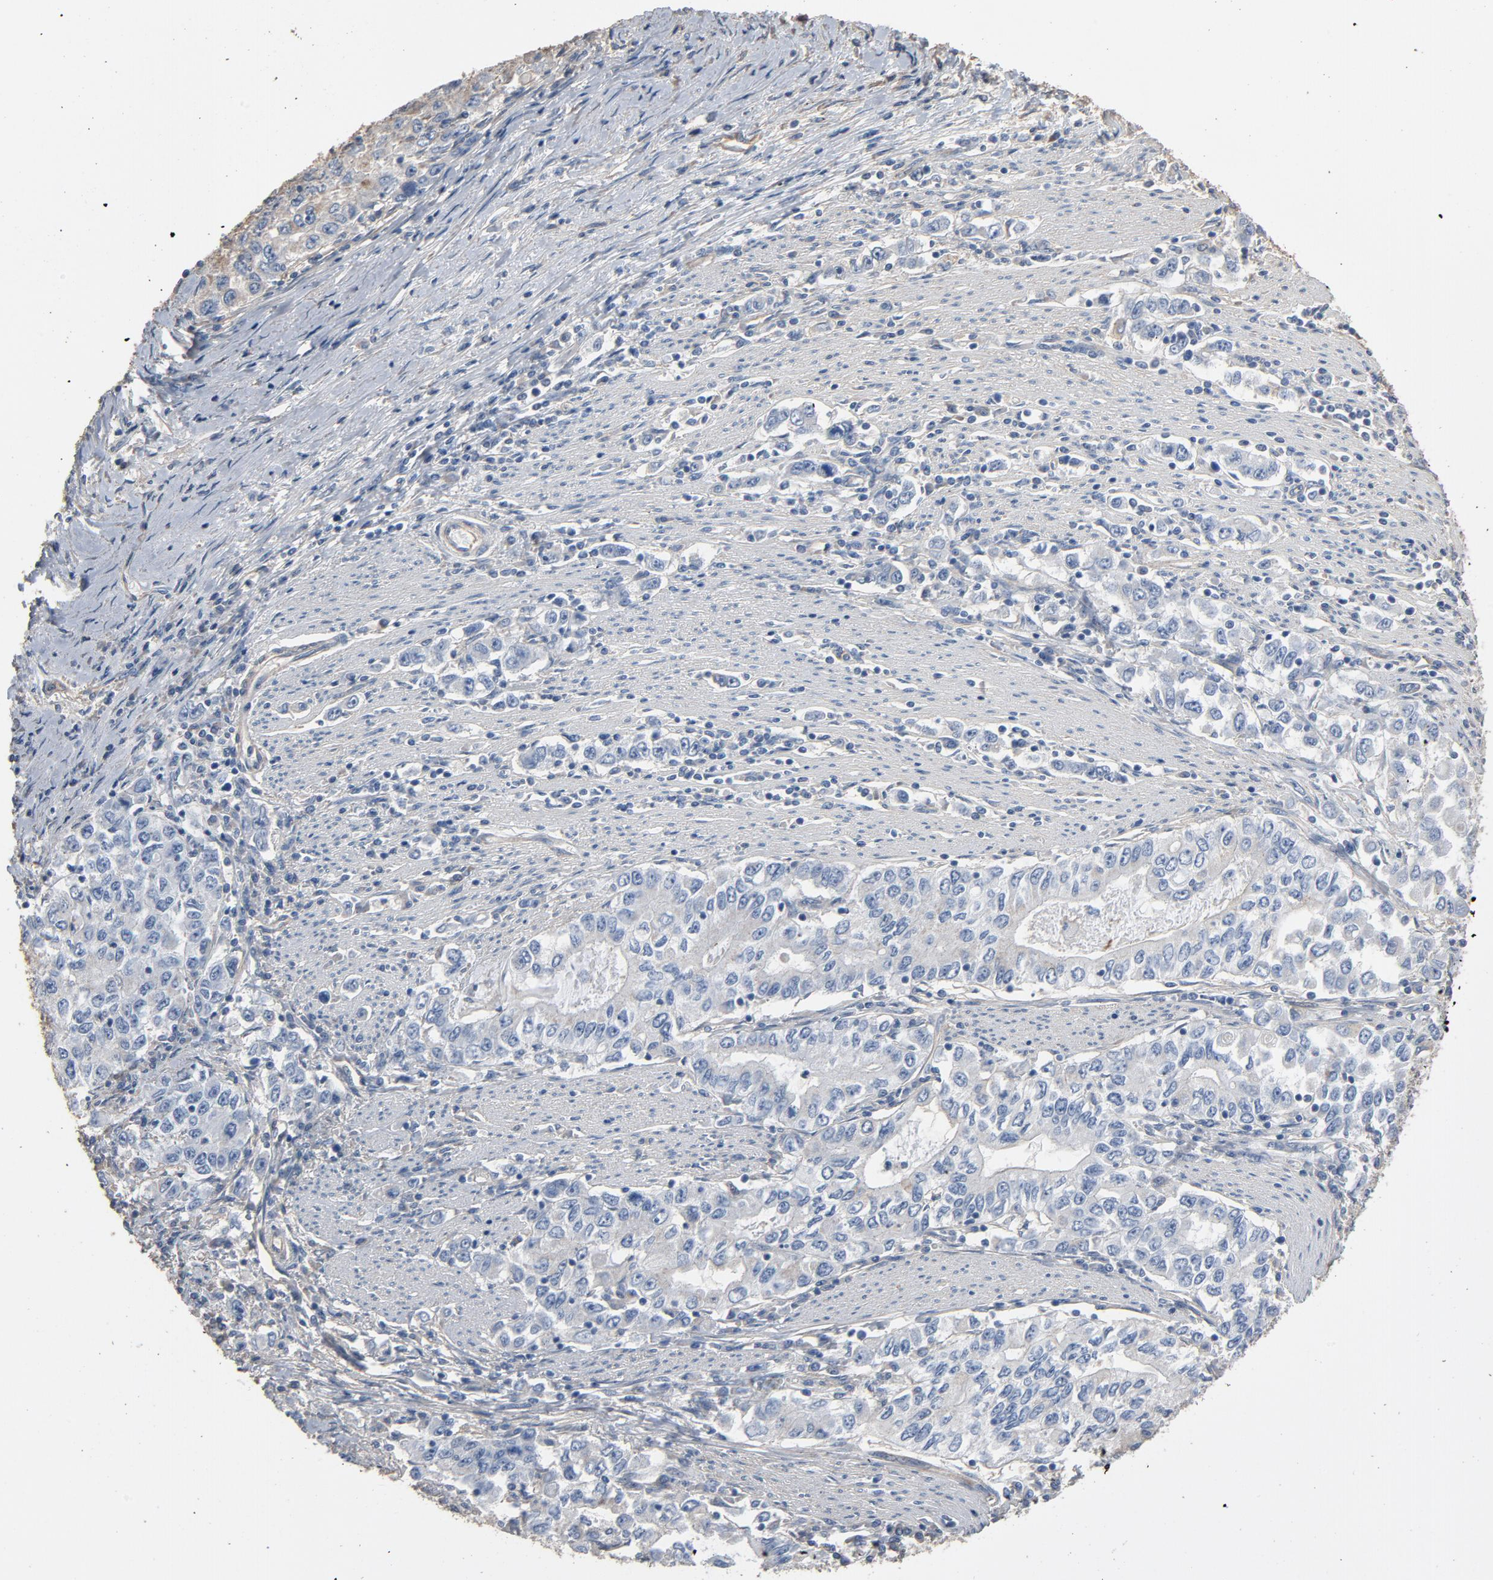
{"staining": {"intensity": "negative", "quantity": "none", "location": "none"}, "tissue": "stomach cancer", "cell_type": "Tumor cells", "image_type": "cancer", "snomed": [{"axis": "morphology", "description": "Adenocarcinoma, NOS"}, {"axis": "topography", "description": "Stomach, lower"}], "caption": "The histopathology image reveals no significant positivity in tumor cells of stomach adenocarcinoma.", "gene": "SOX6", "patient": {"sex": "female", "age": 72}}